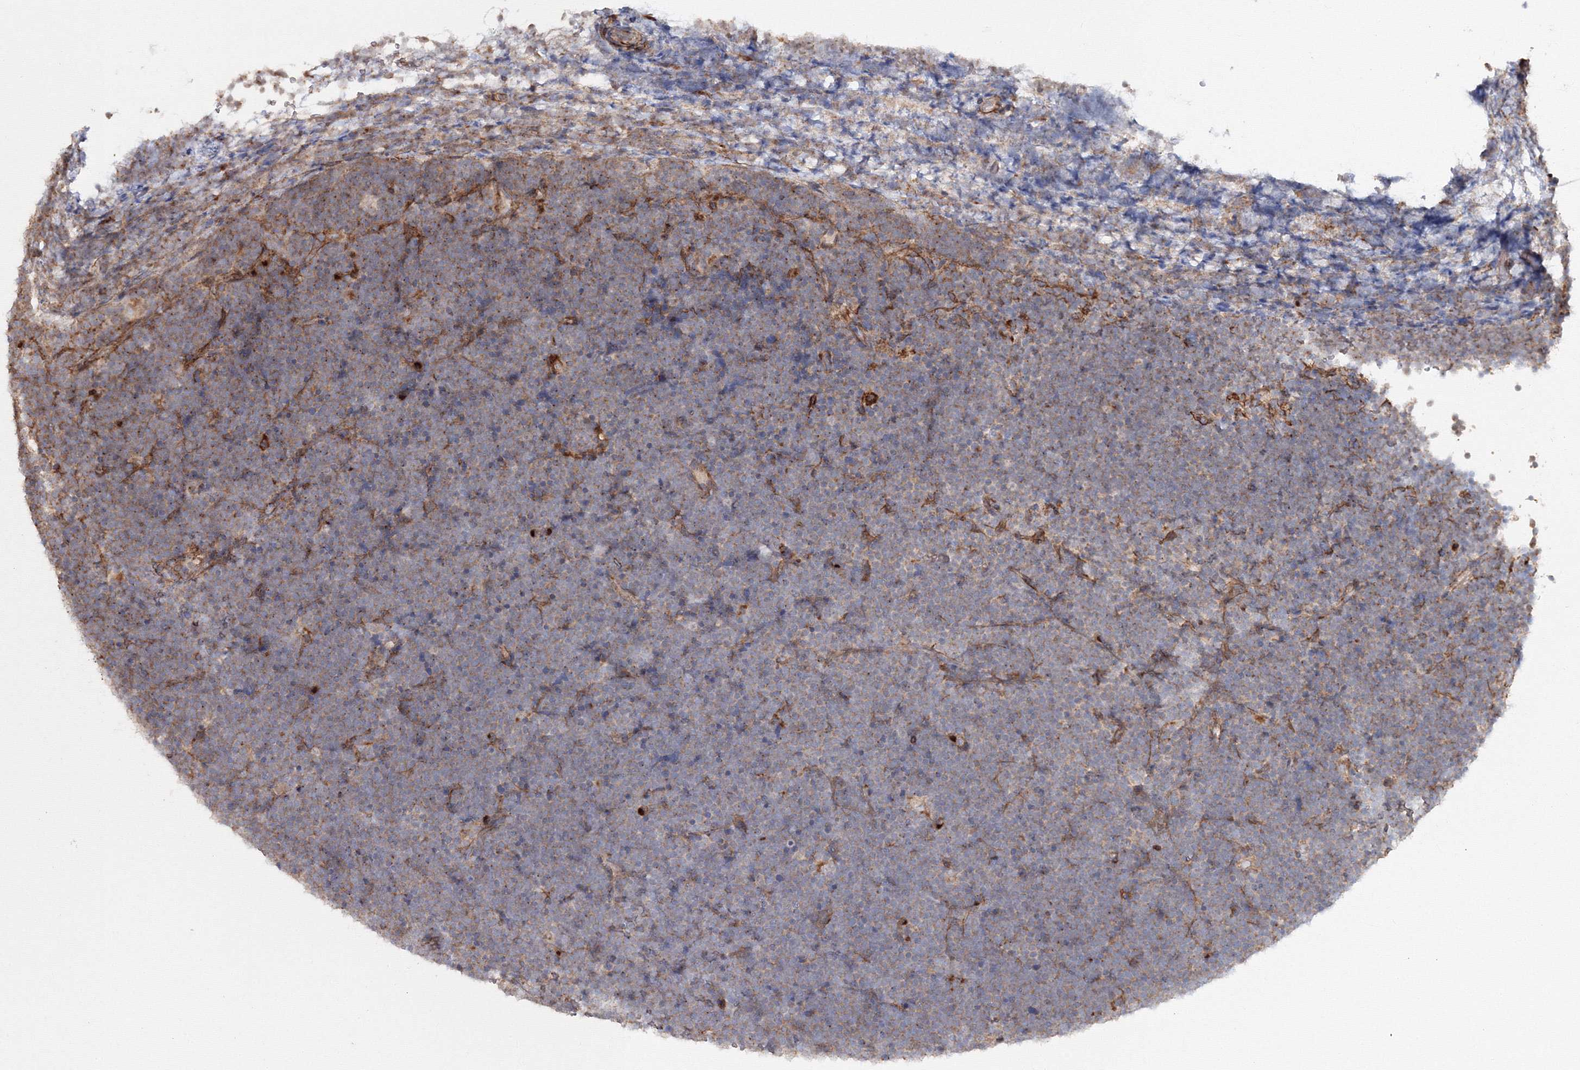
{"staining": {"intensity": "weak", "quantity": "25%-75%", "location": "cytoplasmic/membranous"}, "tissue": "lymphoma", "cell_type": "Tumor cells", "image_type": "cancer", "snomed": [{"axis": "morphology", "description": "Malignant lymphoma, non-Hodgkin's type, High grade"}, {"axis": "topography", "description": "Lymph node"}], "caption": "A photomicrograph of human lymphoma stained for a protein shows weak cytoplasmic/membranous brown staining in tumor cells. (brown staining indicates protein expression, while blue staining denotes nuclei).", "gene": "DDO", "patient": {"sex": "male", "age": 13}}